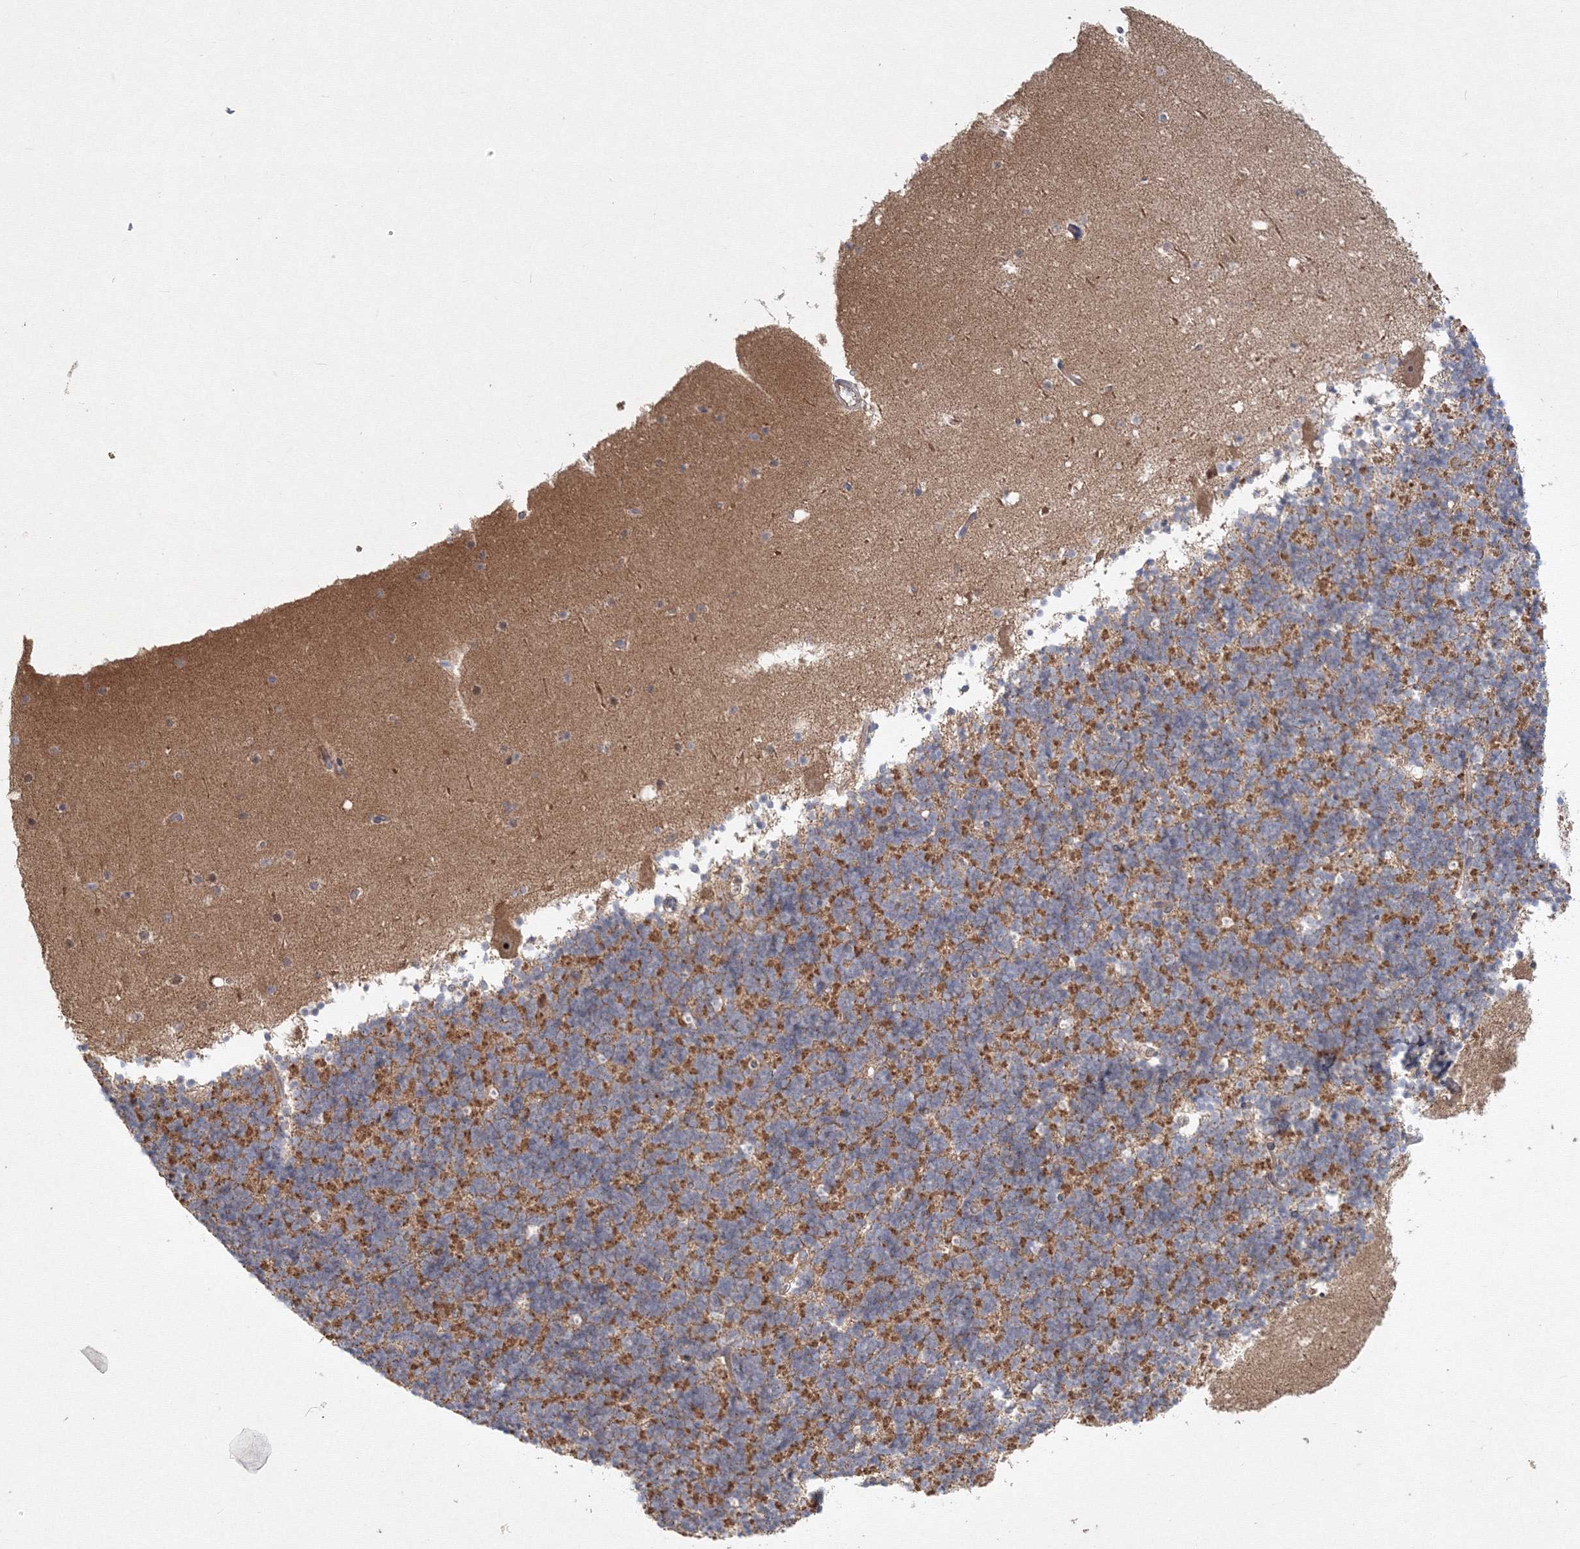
{"staining": {"intensity": "moderate", "quantity": "25%-75%", "location": "cytoplasmic/membranous"}, "tissue": "cerebellum", "cell_type": "Cells in granular layer", "image_type": "normal", "snomed": [{"axis": "morphology", "description": "Normal tissue, NOS"}, {"axis": "topography", "description": "Cerebellum"}], "caption": "Cerebellum stained for a protein (brown) displays moderate cytoplasmic/membranous positive expression in about 25%-75% of cells in granular layer.", "gene": "WDR49", "patient": {"sex": "male", "age": 57}}